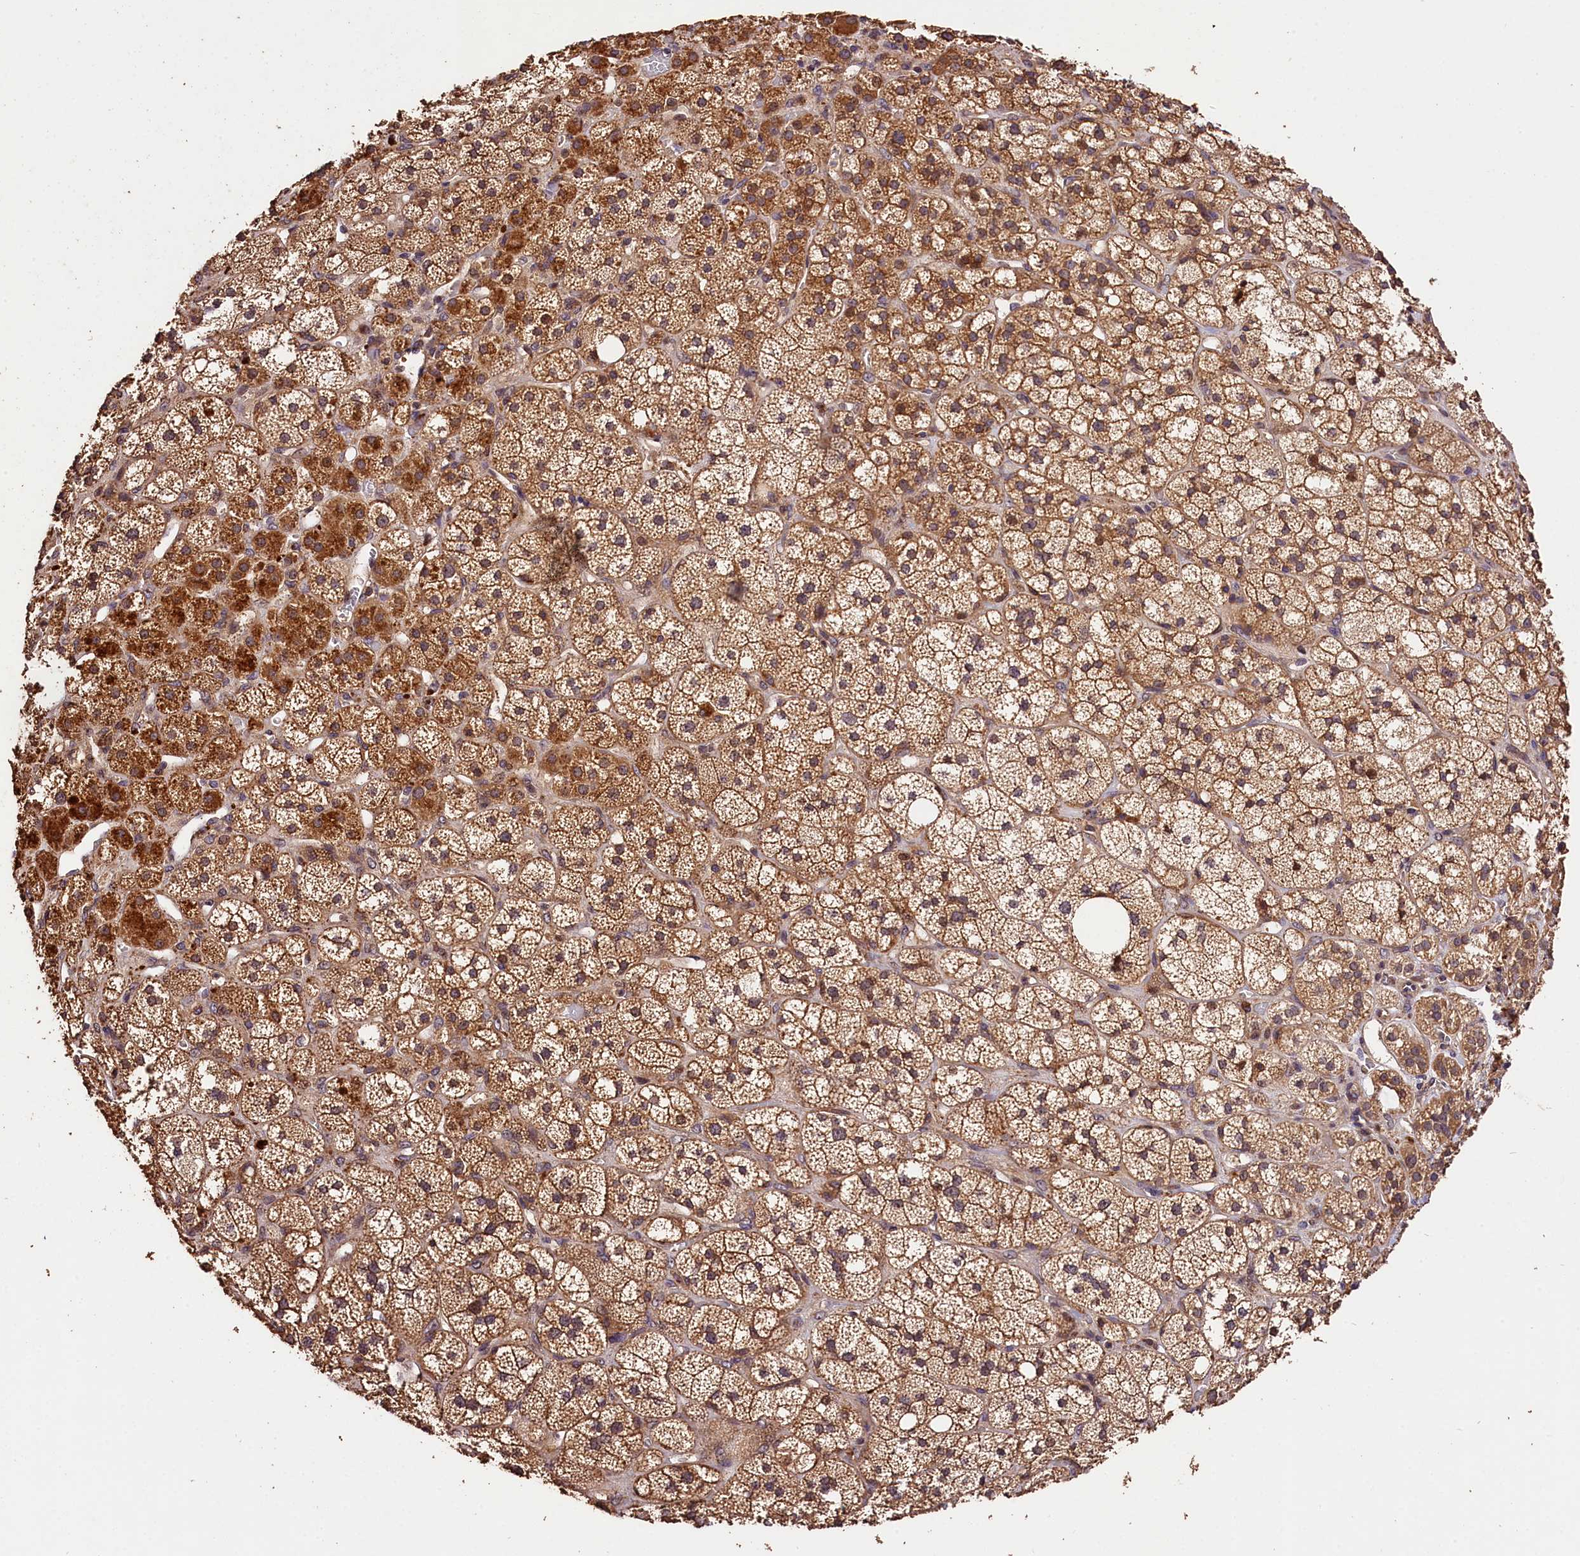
{"staining": {"intensity": "moderate", "quantity": ">75%", "location": "cytoplasmic/membranous"}, "tissue": "adrenal gland", "cell_type": "Glandular cells", "image_type": "normal", "snomed": [{"axis": "morphology", "description": "Normal tissue, NOS"}, {"axis": "topography", "description": "Adrenal gland"}], "caption": "DAB (3,3'-diaminobenzidine) immunohistochemical staining of normal human adrenal gland reveals moderate cytoplasmic/membranous protein expression in approximately >75% of glandular cells.", "gene": "KPTN", "patient": {"sex": "male", "age": 61}}